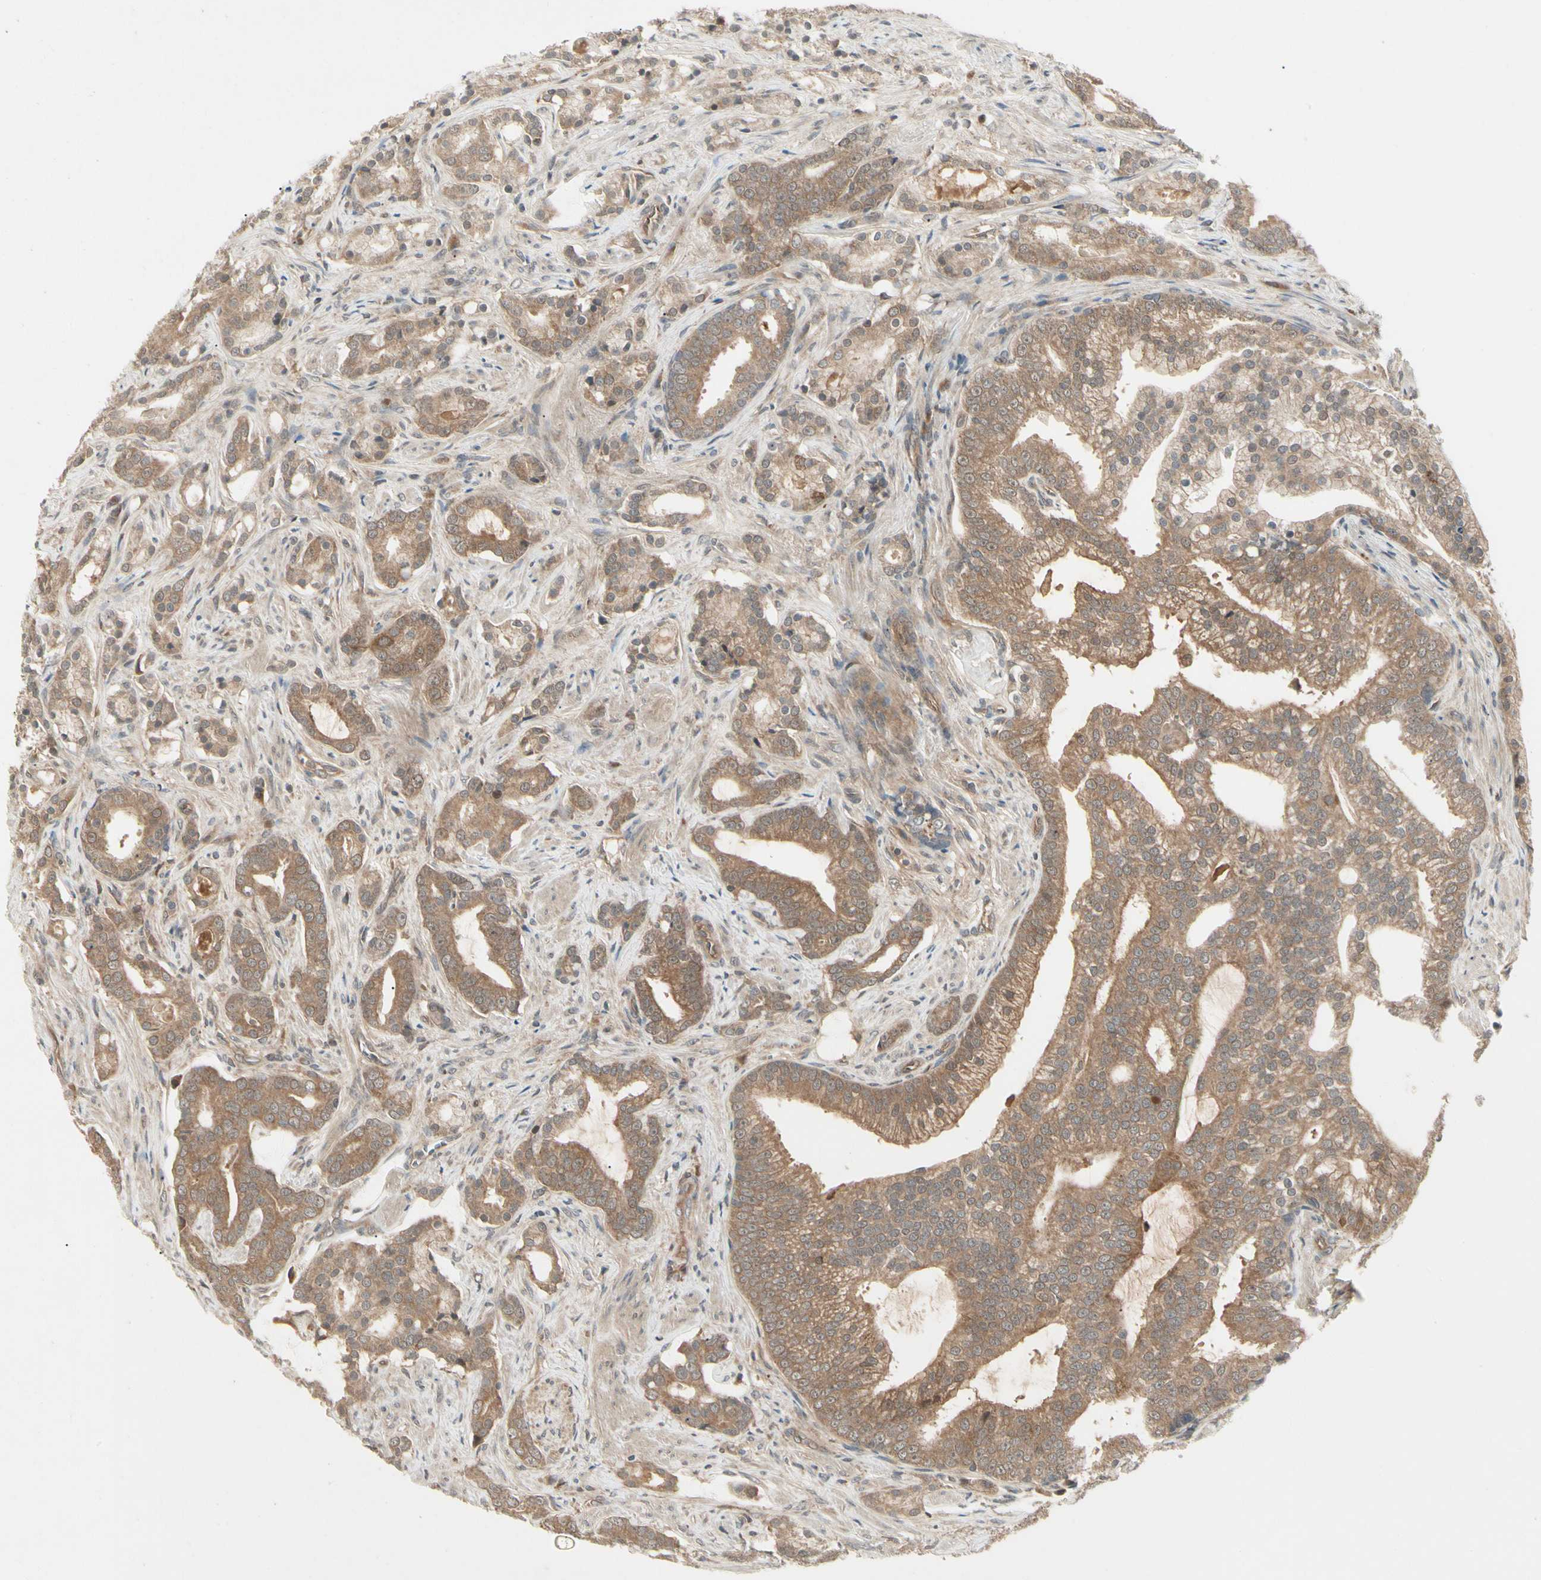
{"staining": {"intensity": "moderate", "quantity": ">75%", "location": "cytoplasmic/membranous"}, "tissue": "prostate cancer", "cell_type": "Tumor cells", "image_type": "cancer", "snomed": [{"axis": "morphology", "description": "Adenocarcinoma, Low grade"}, {"axis": "topography", "description": "Prostate"}], "caption": "IHC photomicrograph of human prostate cancer (low-grade adenocarcinoma) stained for a protein (brown), which reveals medium levels of moderate cytoplasmic/membranous positivity in about >75% of tumor cells.", "gene": "RNF14", "patient": {"sex": "male", "age": 58}}